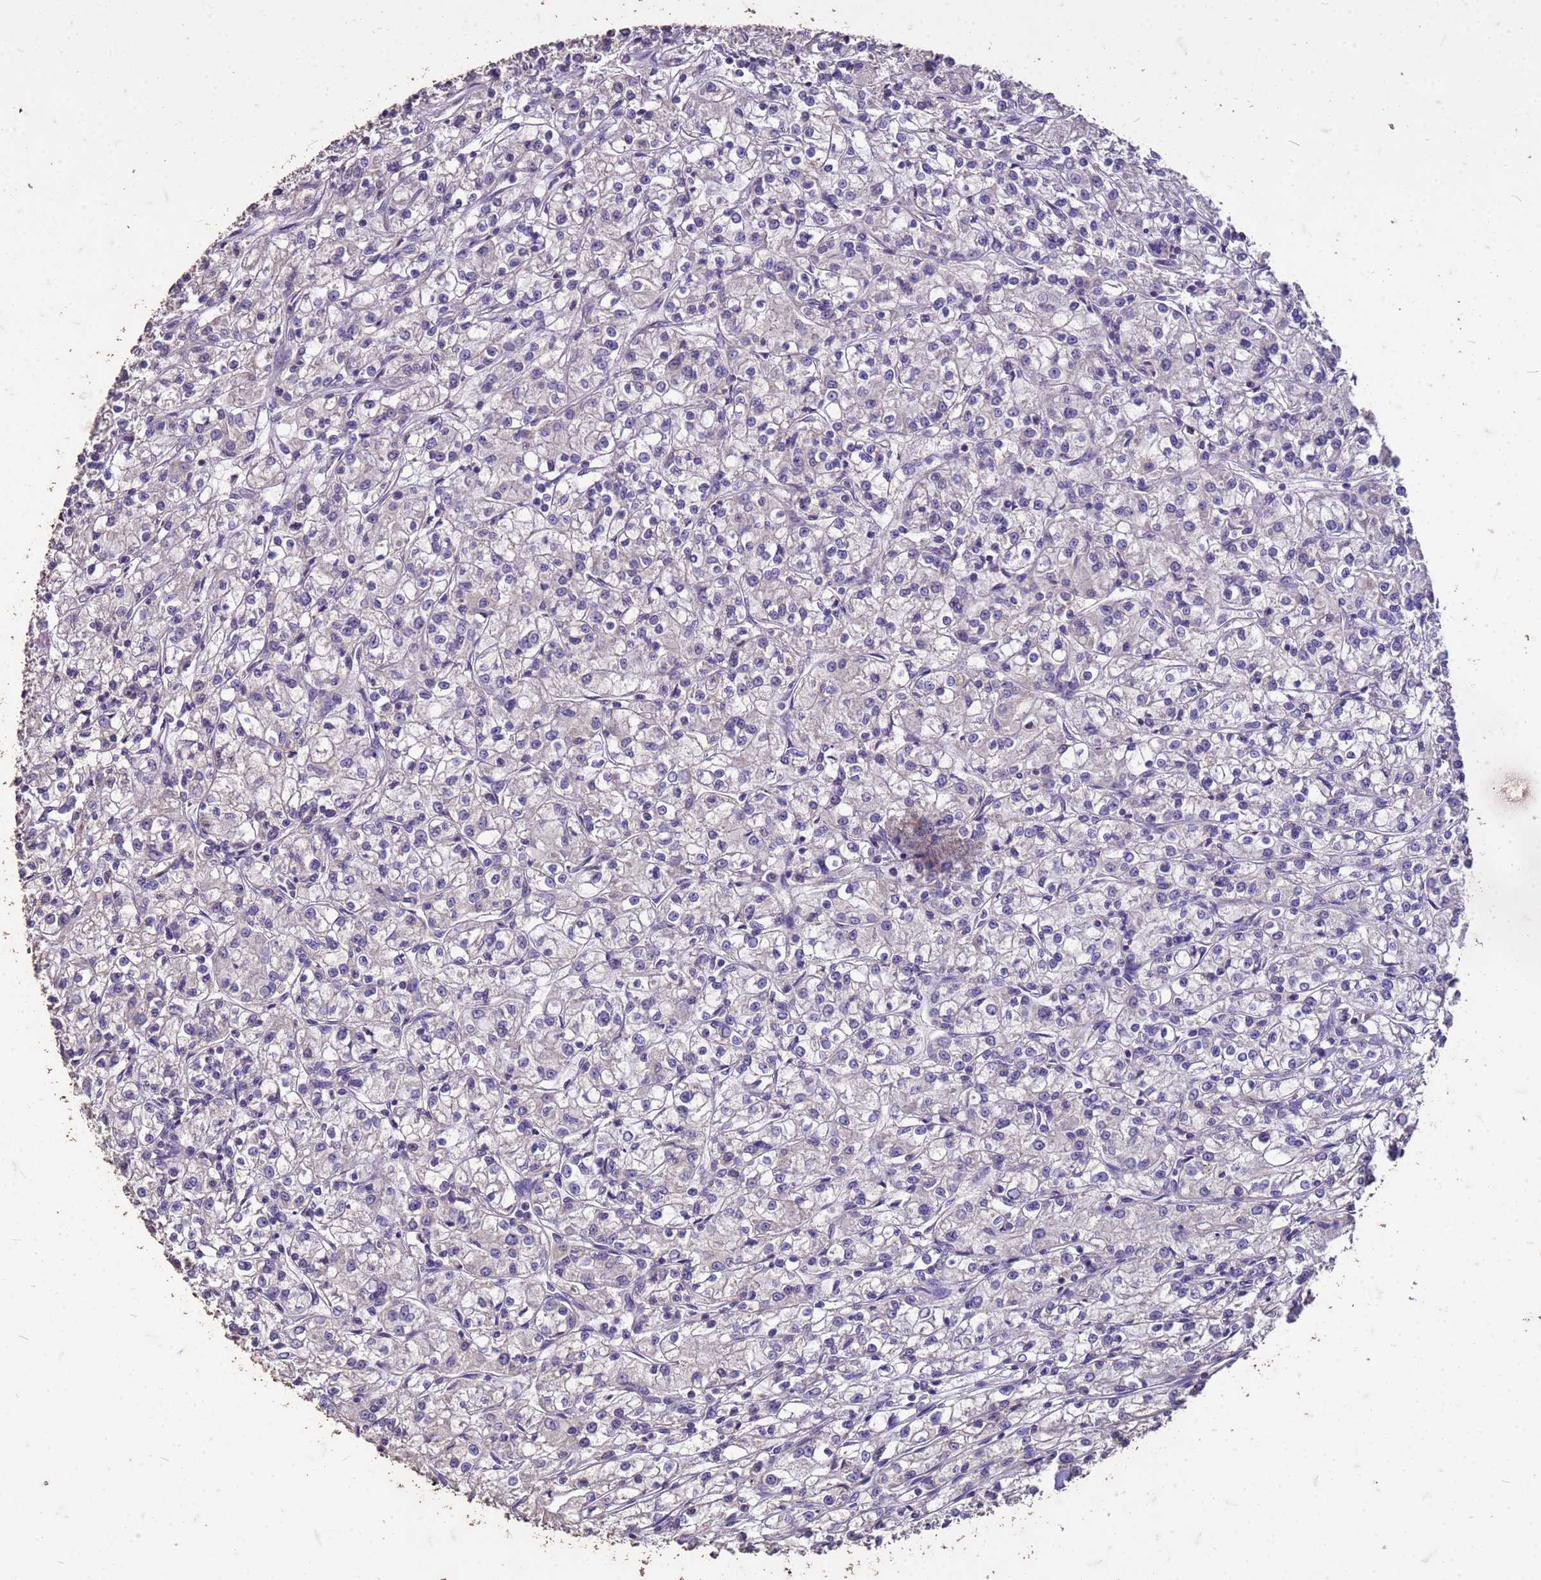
{"staining": {"intensity": "negative", "quantity": "none", "location": "none"}, "tissue": "renal cancer", "cell_type": "Tumor cells", "image_type": "cancer", "snomed": [{"axis": "morphology", "description": "Adenocarcinoma, NOS"}, {"axis": "topography", "description": "Kidney"}], "caption": "A high-resolution histopathology image shows IHC staining of renal adenocarcinoma, which reveals no significant expression in tumor cells.", "gene": "FAM184B", "patient": {"sex": "female", "age": 59}}